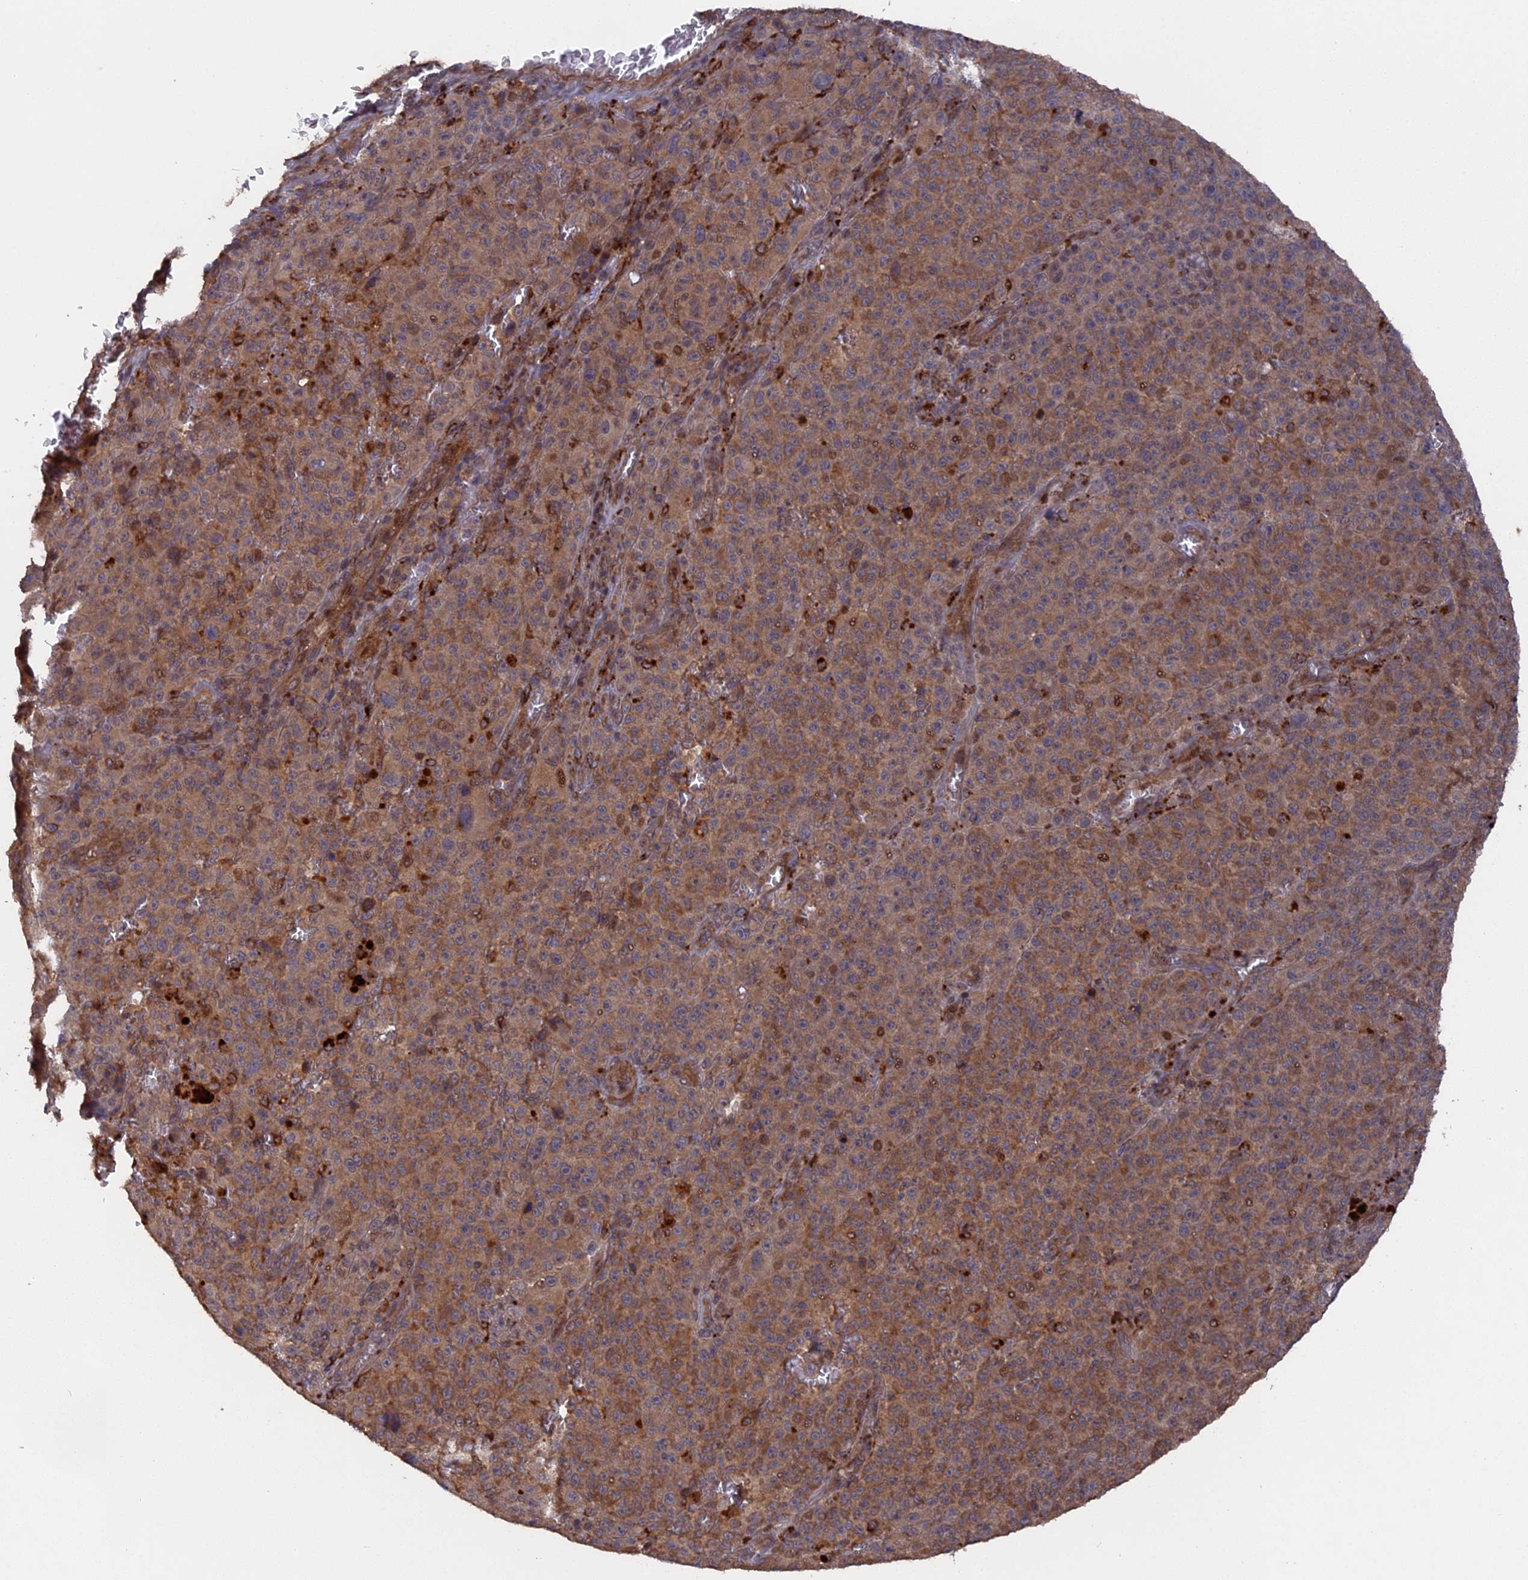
{"staining": {"intensity": "moderate", "quantity": ">75%", "location": "cytoplasmic/membranous"}, "tissue": "melanoma", "cell_type": "Tumor cells", "image_type": "cancer", "snomed": [{"axis": "morphology", "description": "Malignant melanoma, NOS"}, {"axis": "topography", "description": "Skin"}], "caption": "Immunohistochemical staining of human malignant melanoma exhibits medium levels of moderate cytoplasmic/membranous staining in about >75% of tumor cells. Using DAB (3,3'-diaminobenzidine) (brown) and hematoxylin (blue) stains, captured at high magnification using brightfield microscopy.", "gene": "TELO2", "patient": {"sex": "female", "age": 82}}